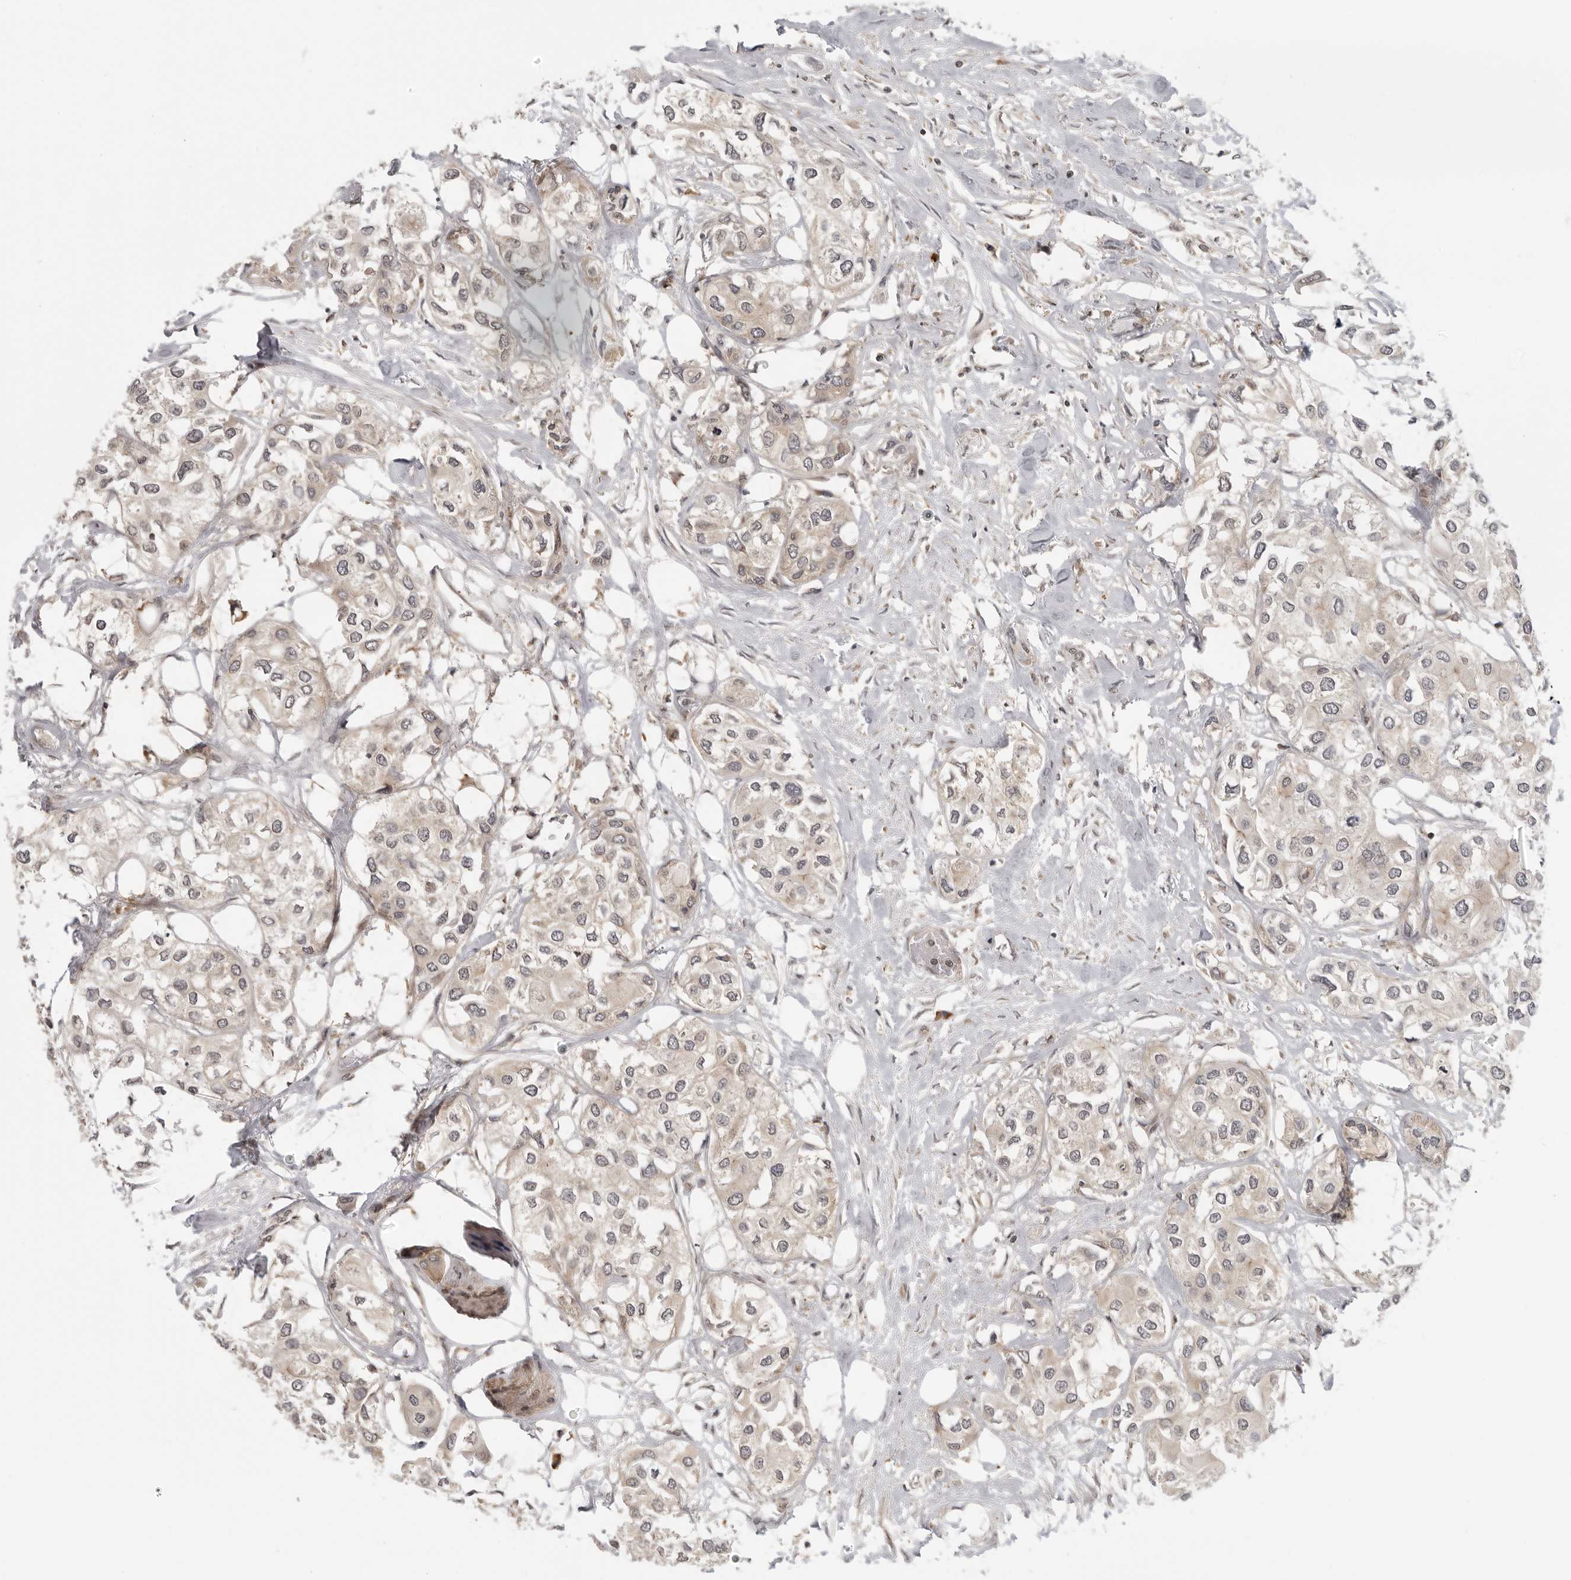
{"staining": {"intensity": "weak", "quantity": "25%-75%", "location": "cytoplasmic/membranous,nuclear"}, "tissue": "urothelial cancer", "cell_type": "Tumor cells", "image_type": "cancer", "snomed": [{"axis": "morphology", "description": "Urothelial carcinoma, High grade"}, {"axis": "topography", "description": "Urinary bladder"}], "caption": "Brown immunohistochemical staining in human urothelial cancer demonstrates weak cytoplasmic/membranous and nuclear positivity in about 25%-75% of tumor cells. (Stains: DAB (3,3'-diaminobenzidine) in brown, nuclei in blue, Microscopy: brightfield microscopy at high magnification).", "gene": "PRRC2A", "patient": {"sex": "male", "age": 64}}